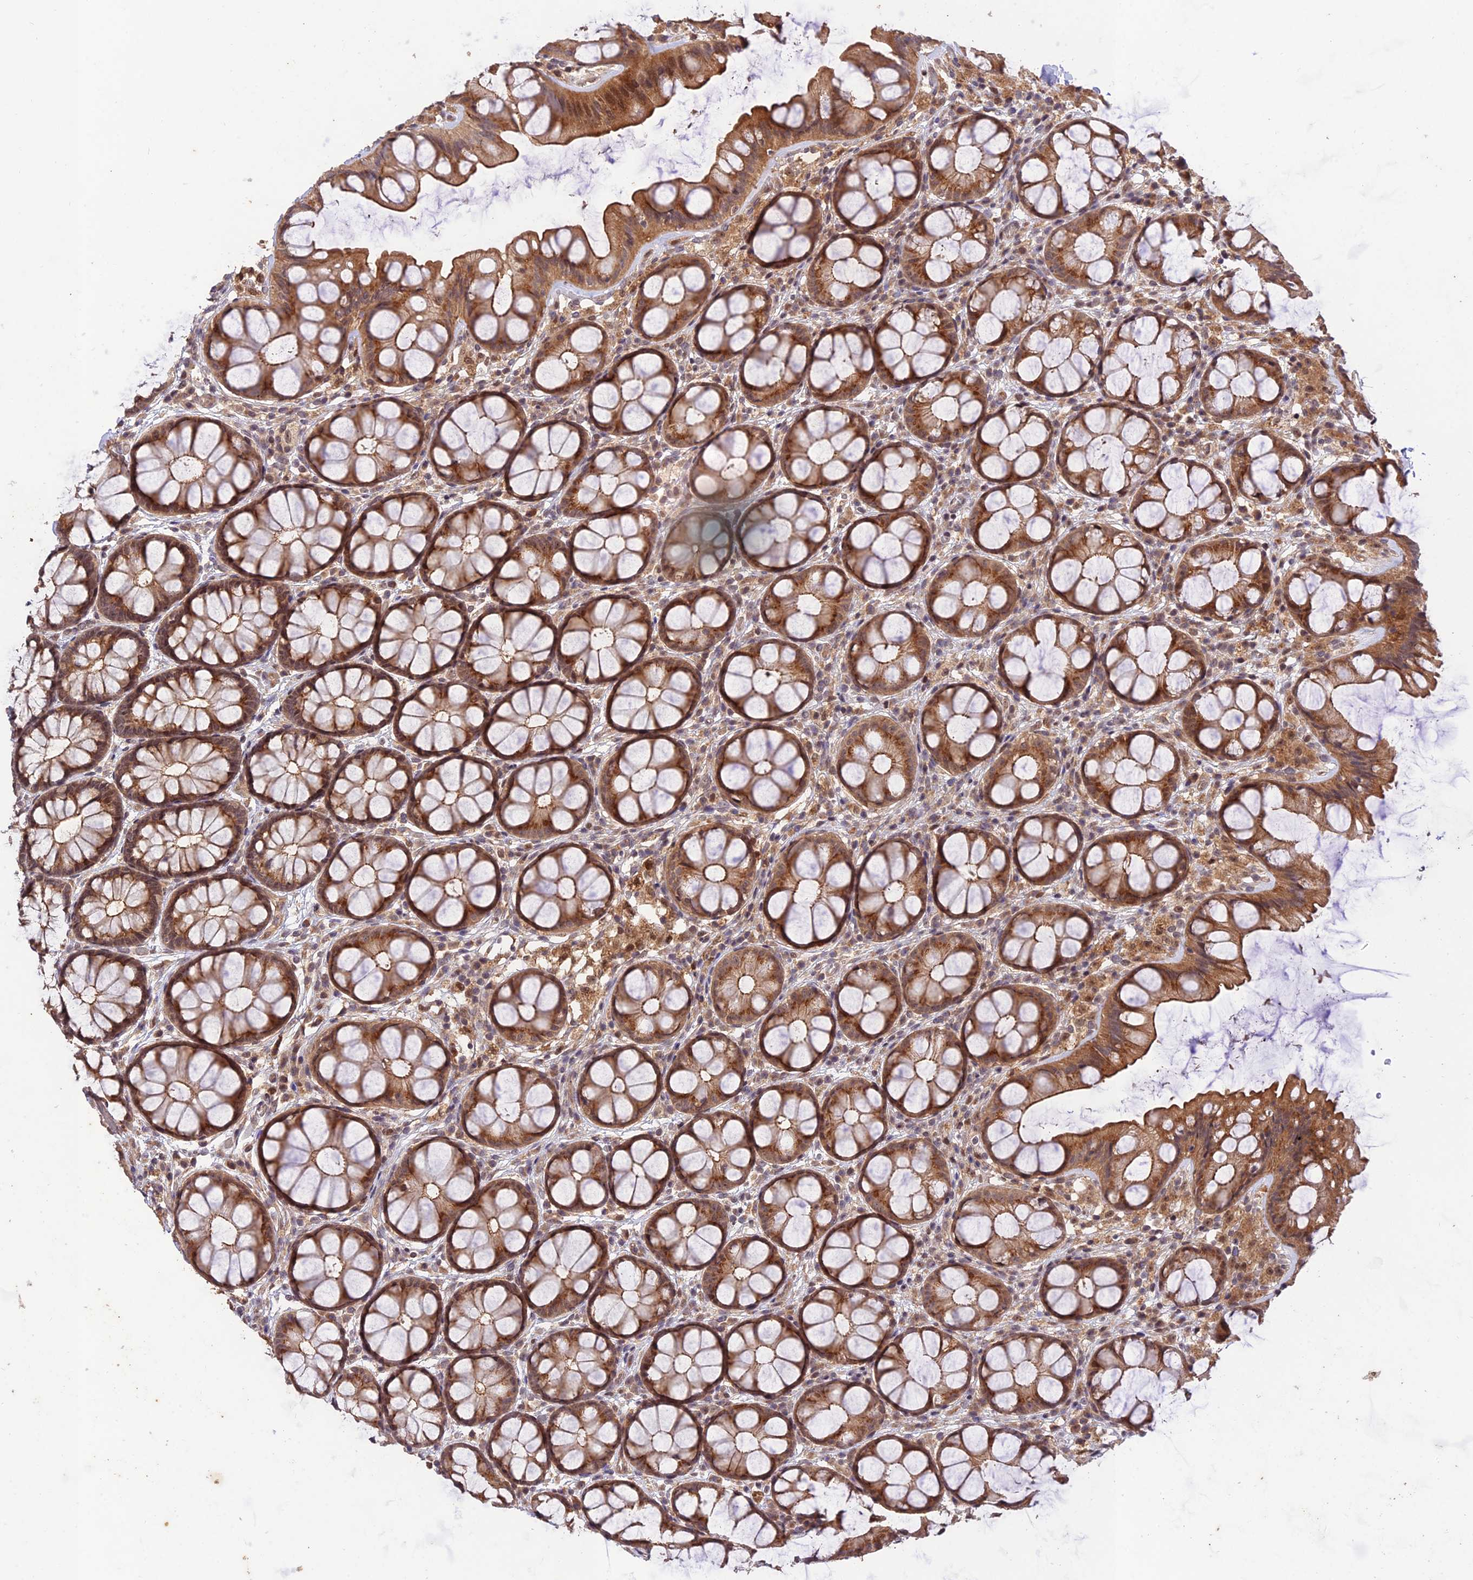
{"staining": {"intensity": "moderate", "quantity": ">75%", "location": "cytoplasmic/membranous"}, "tissue": "colon", "cell_type": "Endothelial cells", "image_type": "normal", "snomed": [{"axis": "morphology", "description": "Normal tissue, NOS"}, {"axis": "topography", "description": "Colon"}], "caption": "Colon stained with a brown dye demonstrates moderate cytoplasmic/membranous positive positivity in about >75% of endothelial cells.", "gene": "REV1", "patient": {"sex": "male", "age": 47}}